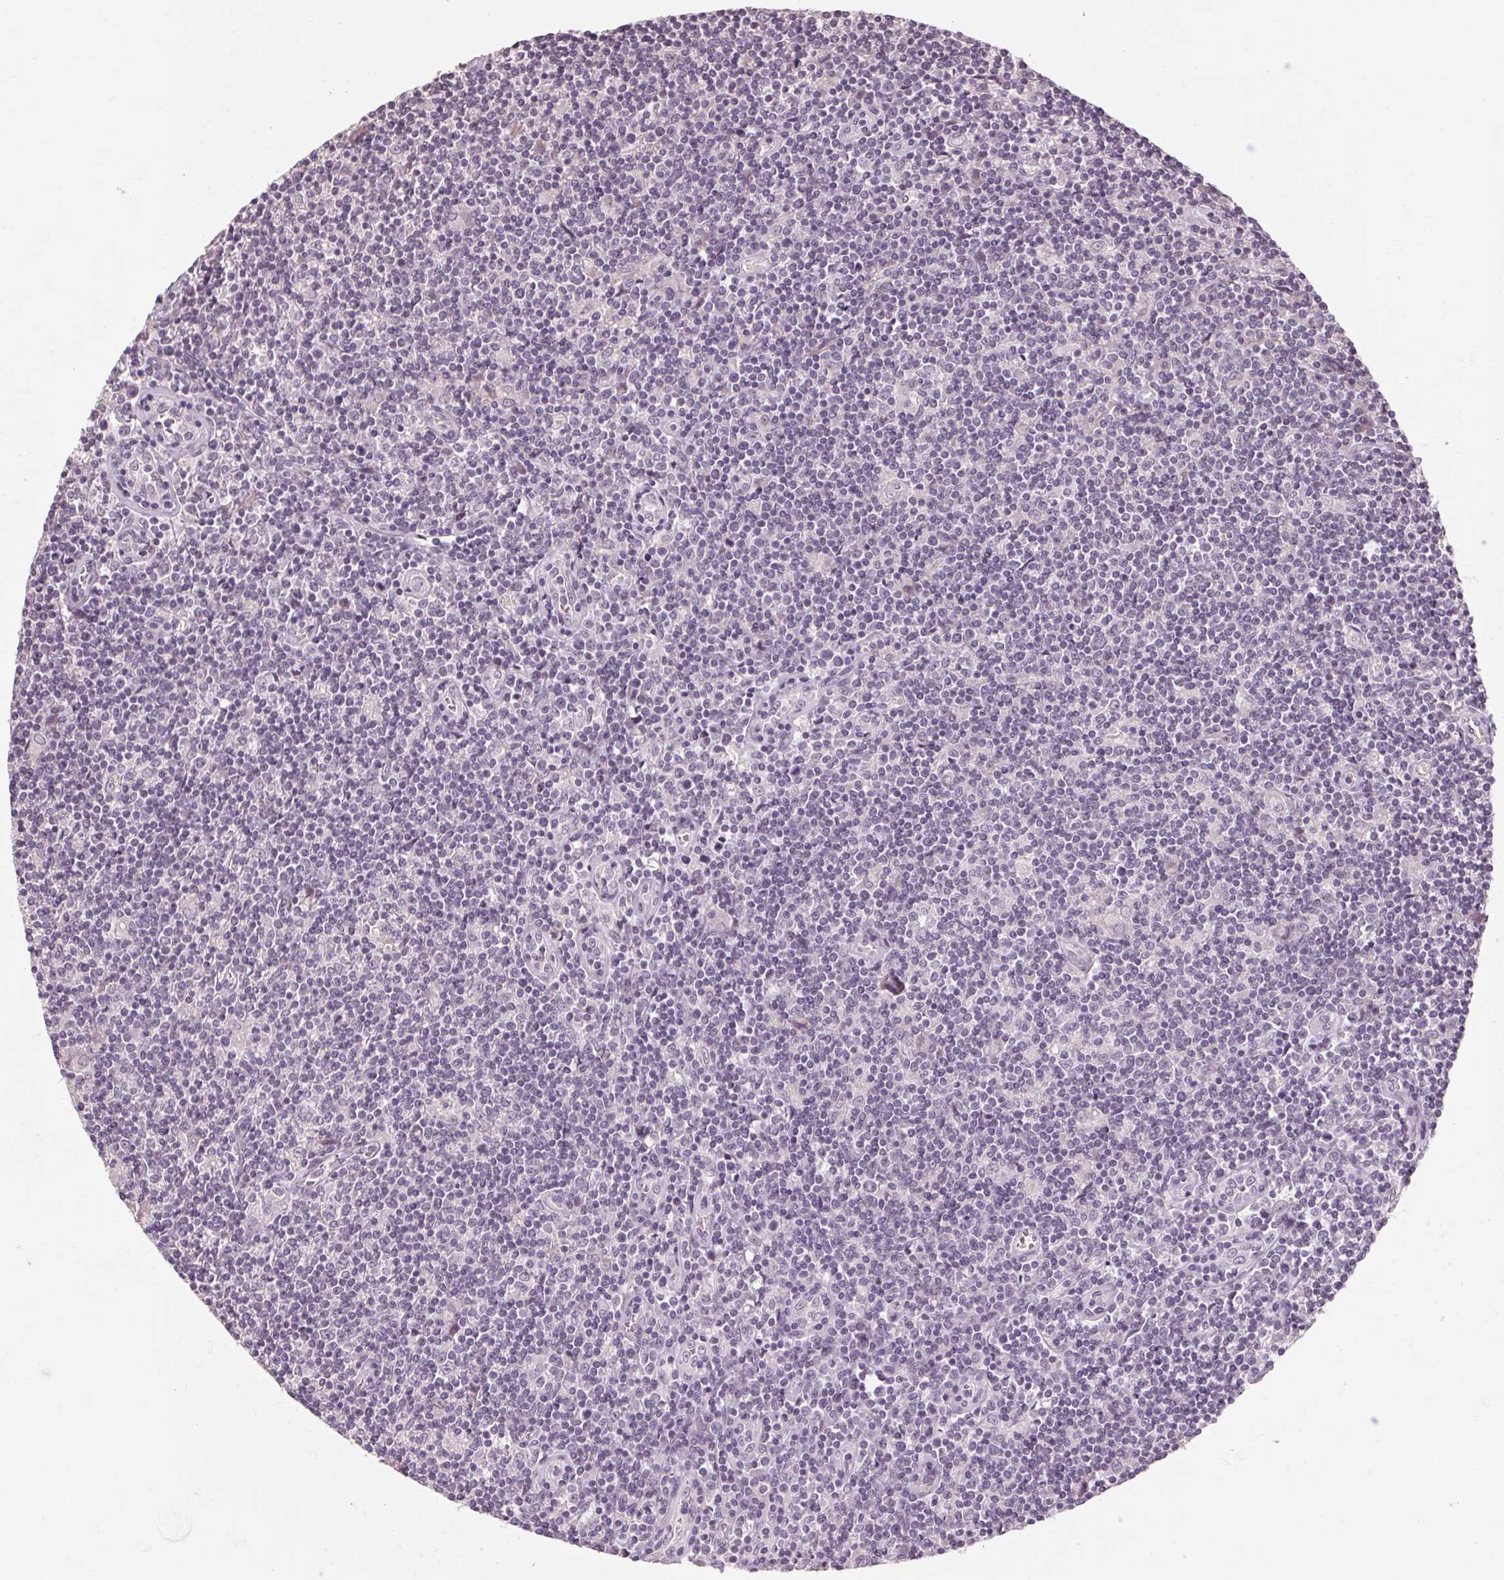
{"staining": {"intensity": "negative", "quantity": "none", "location": "none"}, "tissue": "lymphoma", "cell_type": "Tumor cells", "image_type": "cancer", "snomed": [{"axis": "morphology", "description": "Hodgkin's disease, NOS"}, {"axis": "topography", "description": "Lymph node"}], "caption": "High power microscopy photomicrograph of an immunohistochemistry image of Hodgkin's disease, revealing no significant expression in tumor cells.", "gene": "POMC", "patient": {"sex": "male", "age": 40}}